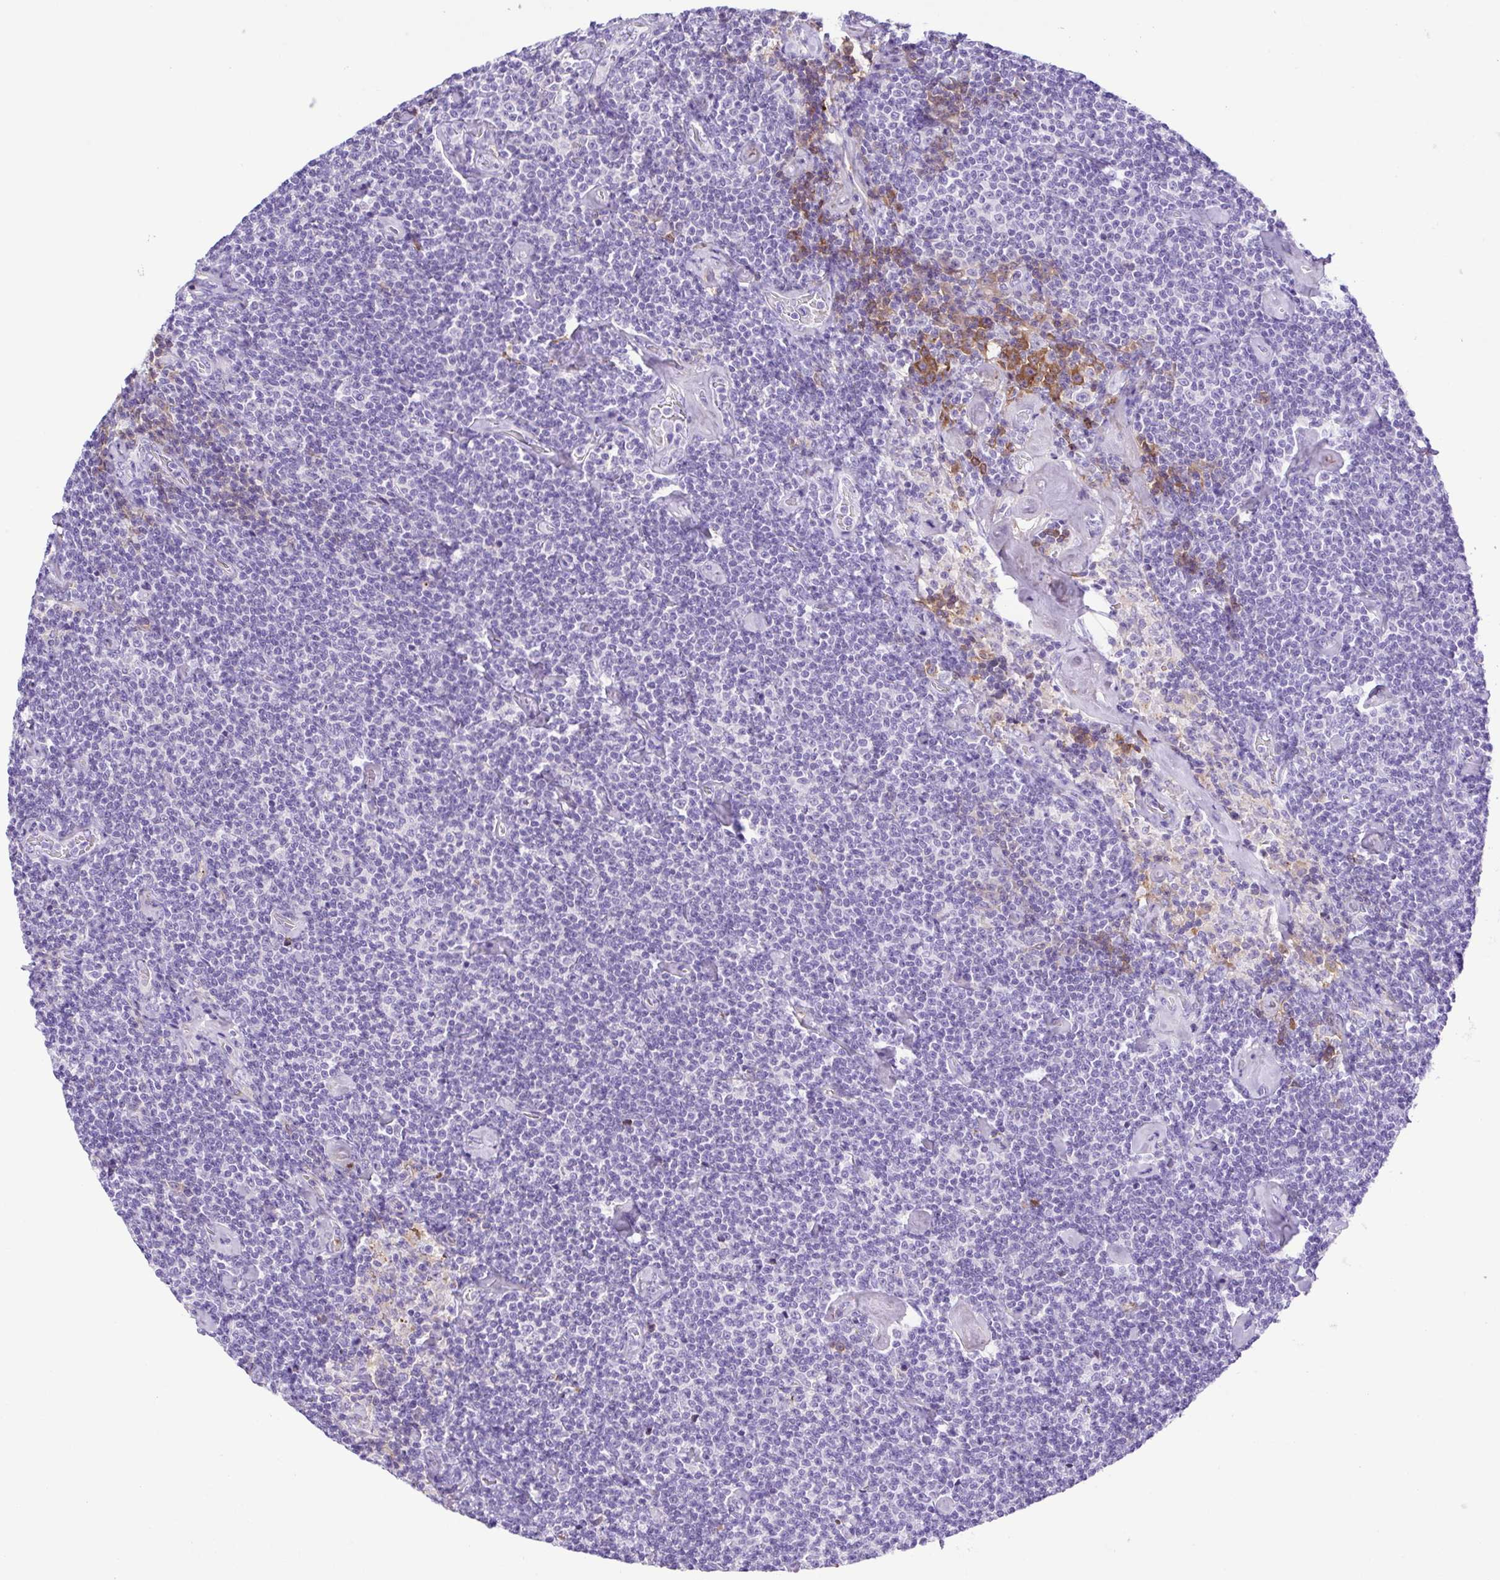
{"staining": {"intensity": "negative", "quantity": "none", "location": "none"}, "tissue": "lymphoma", "cell_type": "Tumor cells", "image_type": "cancer", "snomed": [{"axis": "morphology", "description": "Malignant lymphoma, non-Hodgkin's type, Low grade"}, {"axis": "topography", "description": "Lymph node"}], "caption": "This is an IHC image of low-grade malignant lymphoma, non-Hodgkin's type. There is no expression in tumor cells.", "gene": "IGFL1", "patient": {"sex": "male", "age": 81}}